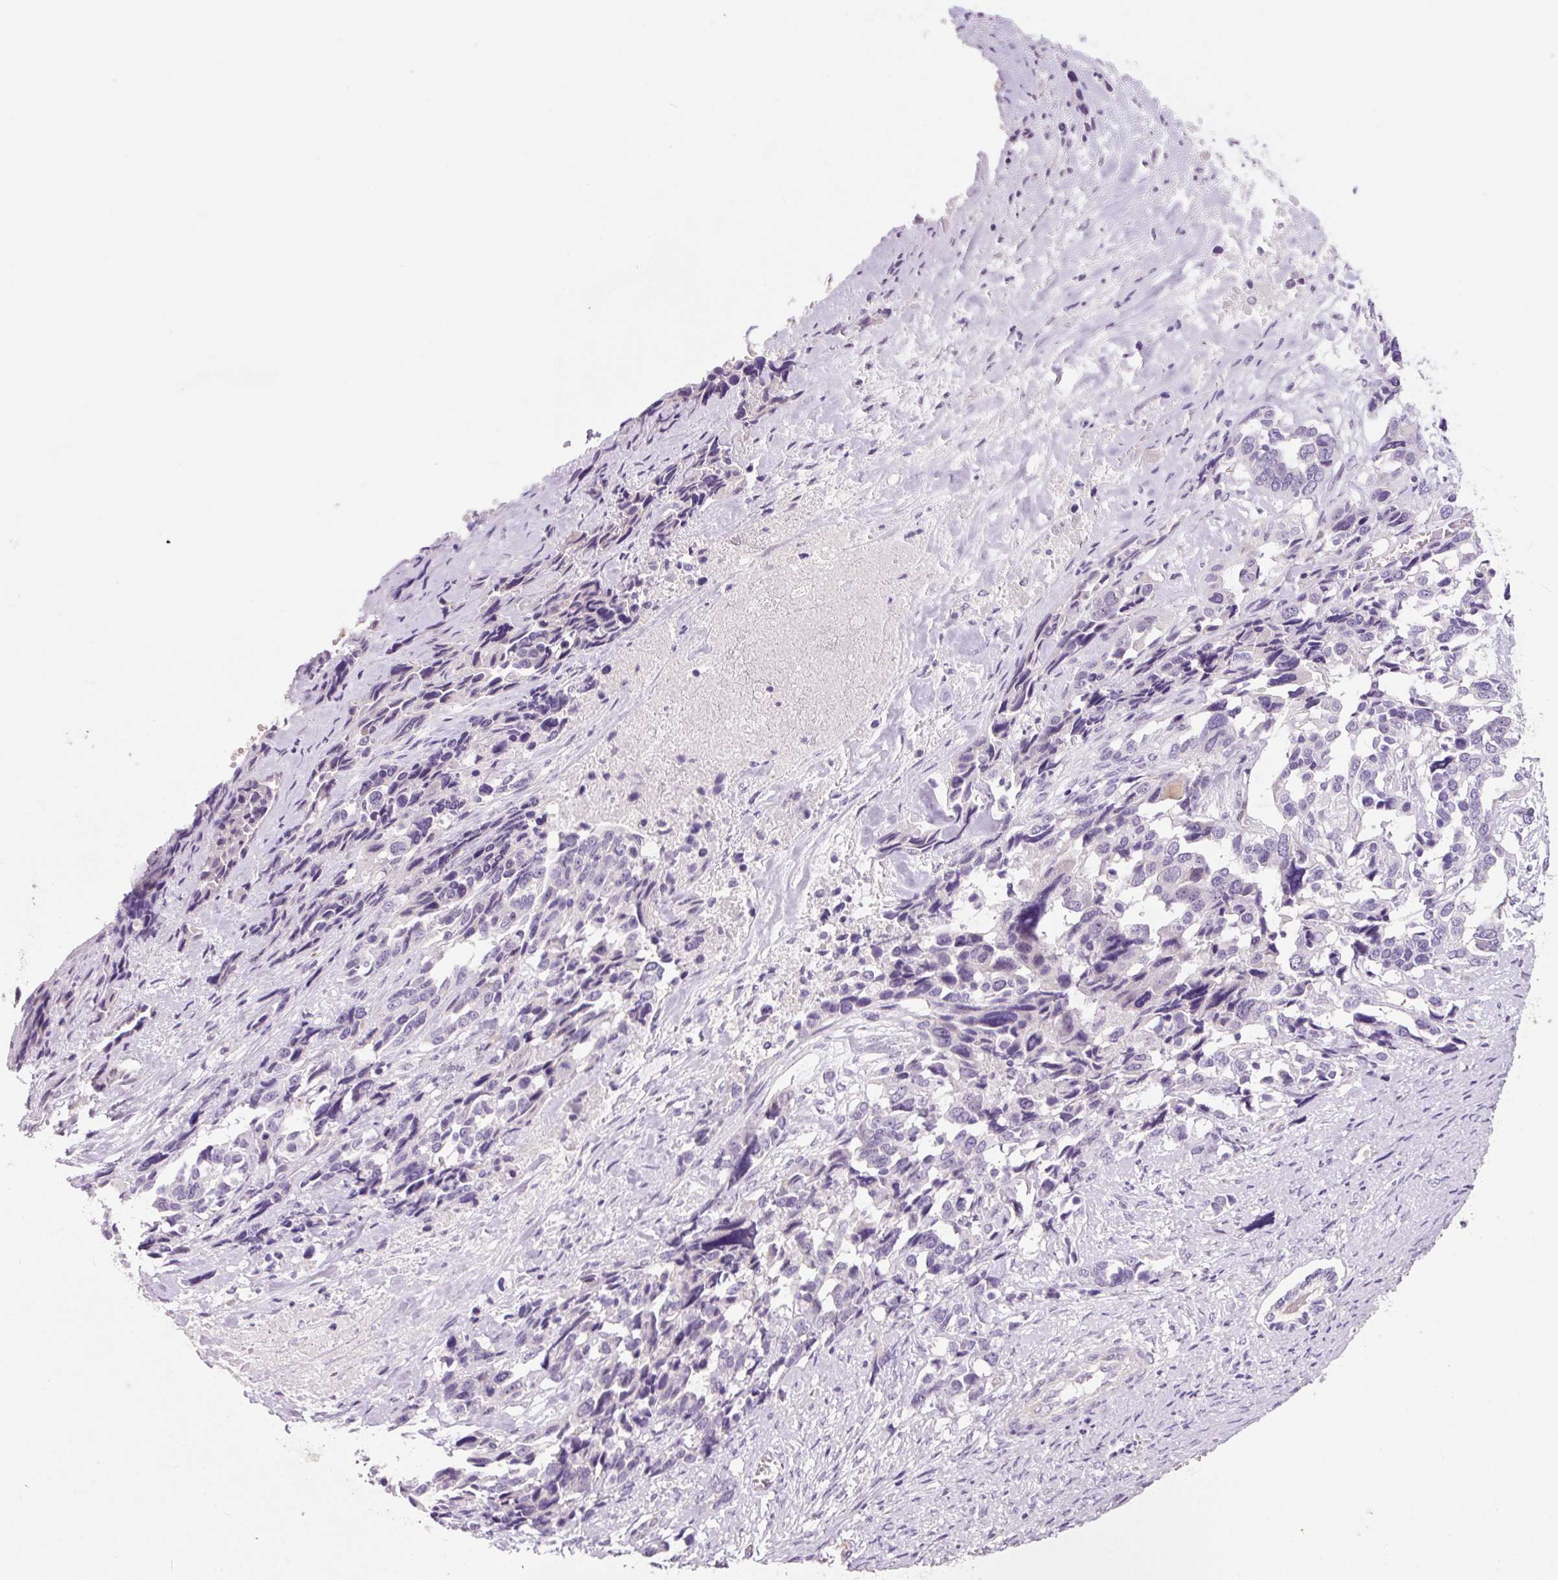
{"staining": {"intensity": "negative", "quantity": "none", "location": "none"}, "tissue": "ovarian cancer", "cell_type": "Tumor cells", "image_type": "cancer", "snomed": [{"axis": "morphology", "description": "Cystadenocarcinoma, serous, NOS"}, {"axis": "topography", "description": "Ovary"}], "caption": "Photomicrograph shows no significant protein expression in tumor cells of ovarian cancer.", "gene": "CCL25", "patient": {"sex": "female", "age": 44}}